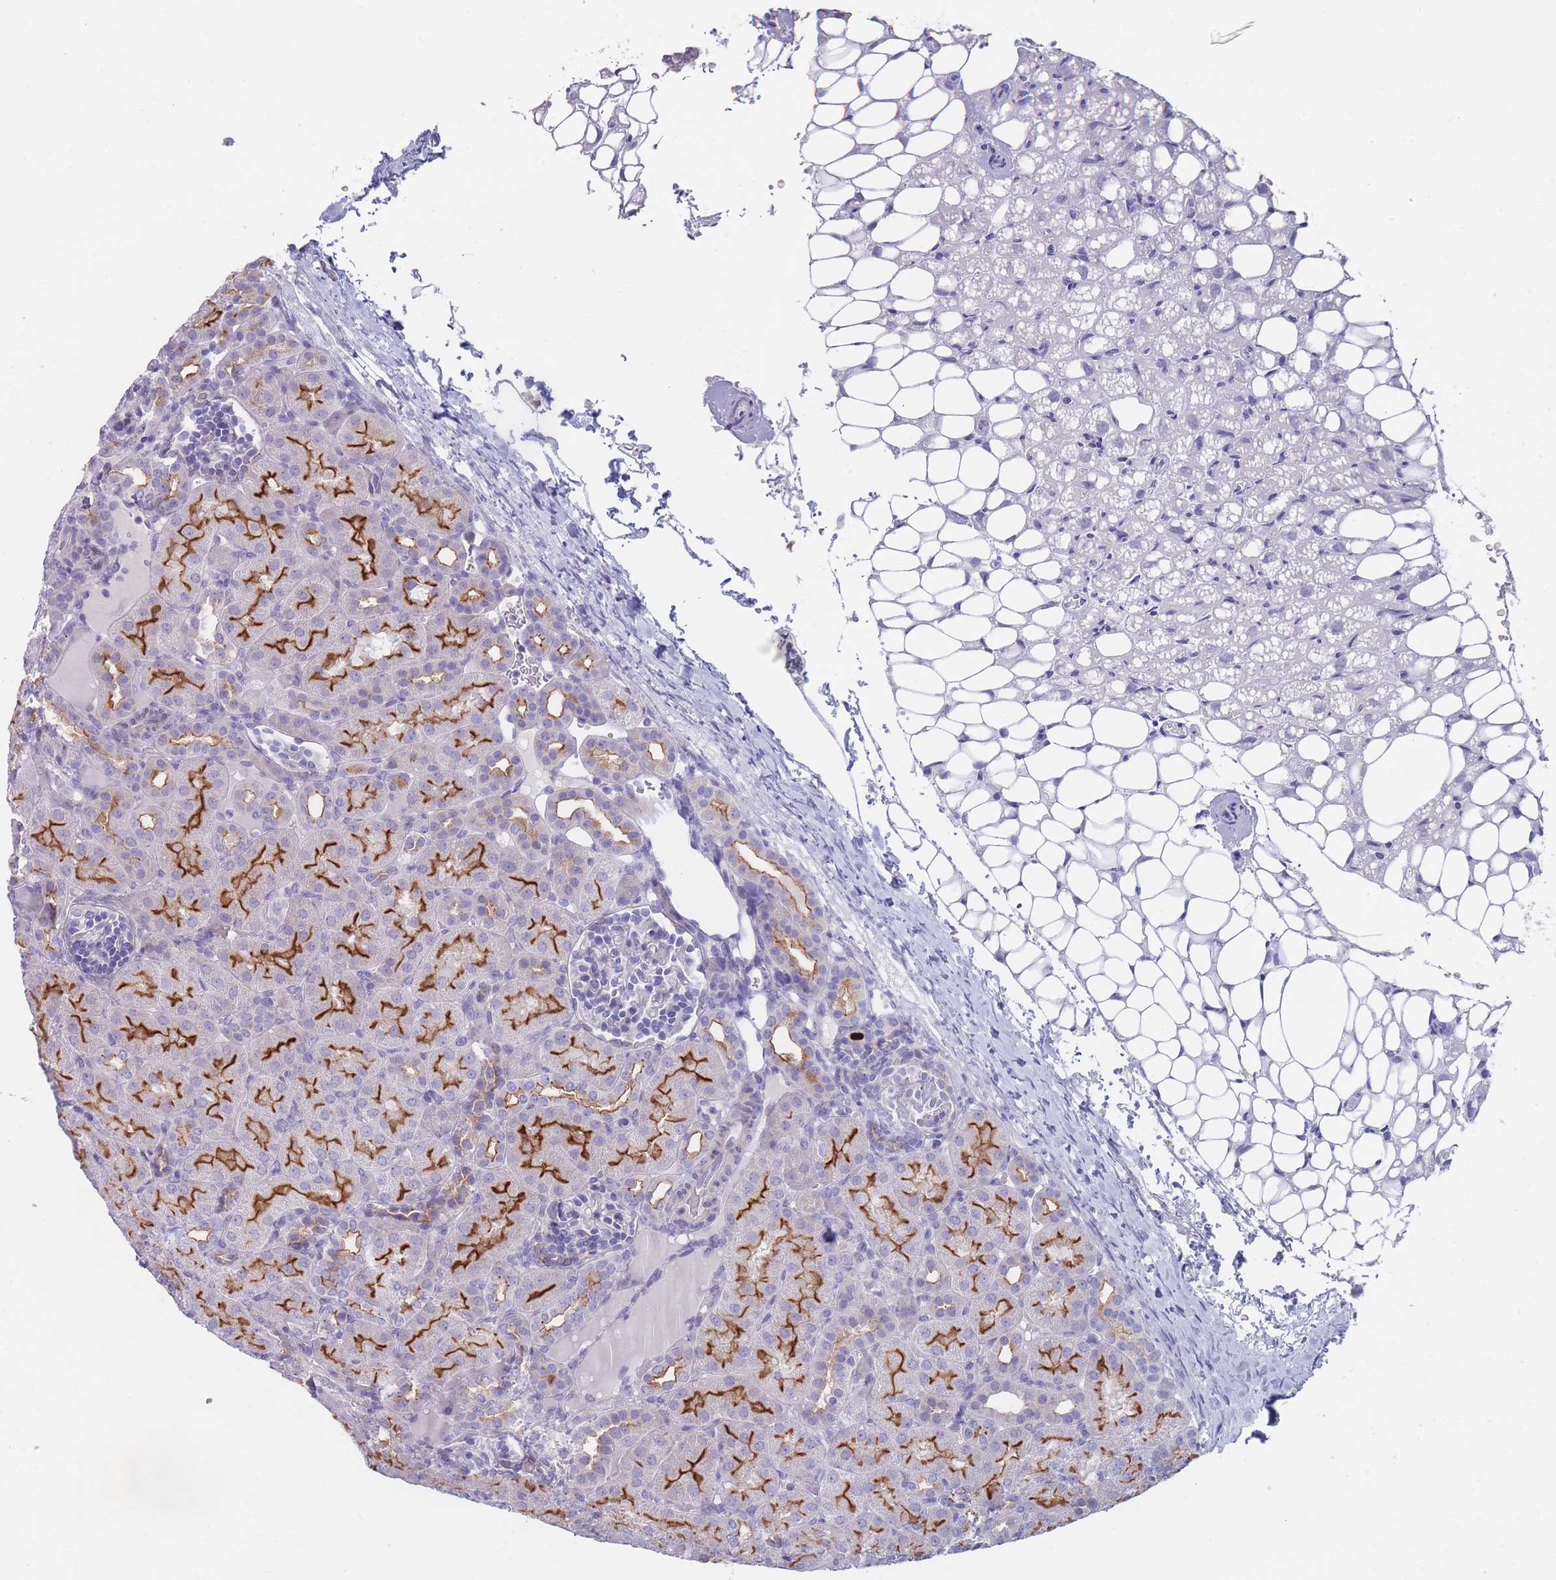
{"staining": {"intensity": "negative", "quantity": "none", "location": "none"}, "tissue": "kidney", "cell_type": "Cells in glomeruli", "image_type": "normal", "snomed": [{"axis": "morphology", "description": "Normal tissue, NOS"}, {"axis": "topography", "description": "Kidney"}], "caption": "Cells in glomeruli show no significant protein expression in normal kidney. Nuclei are stained in blue.", "gene": "PIGU", "patient": {"sex": "male", "age": 1}}